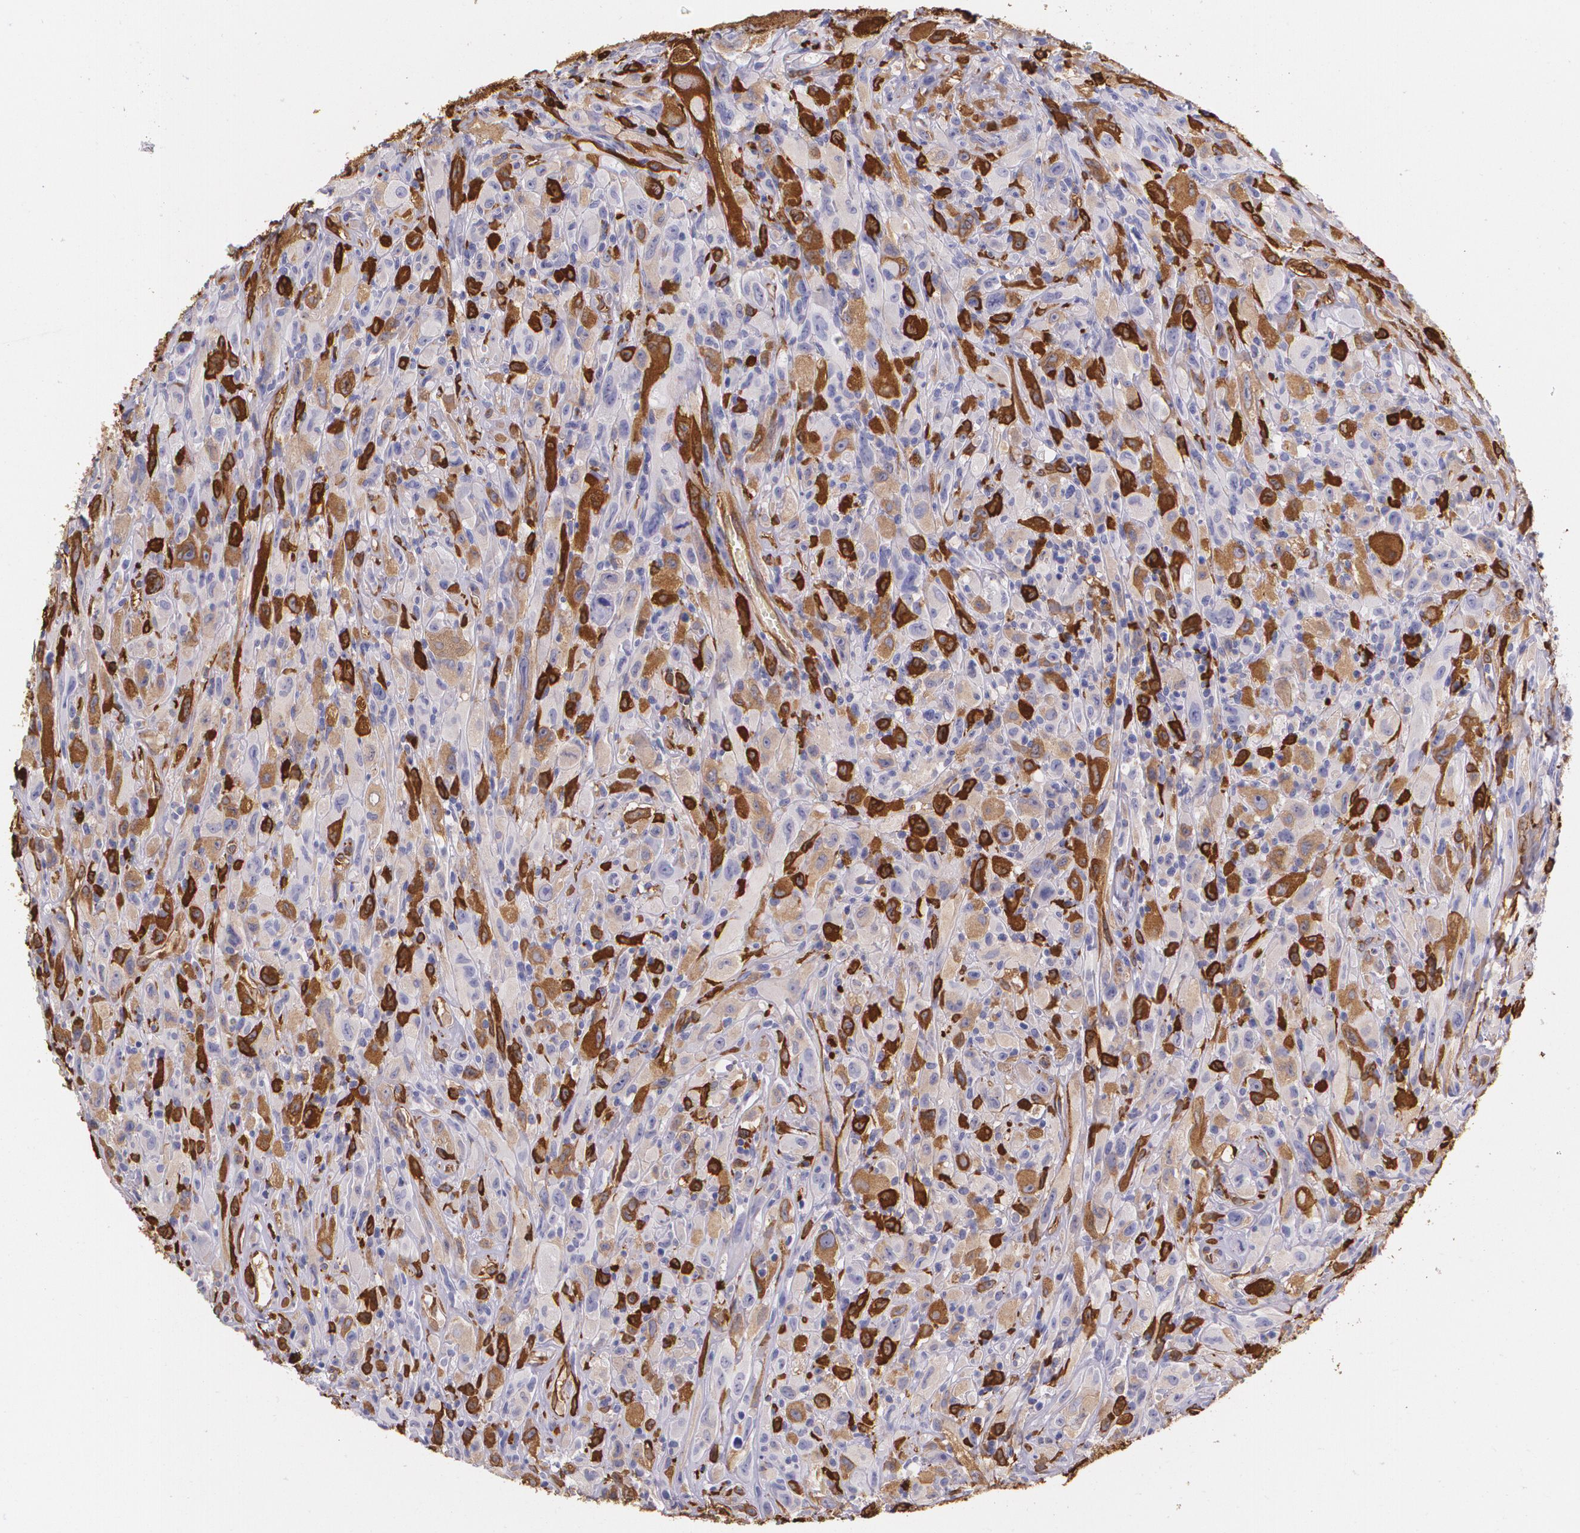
{"staining": {"intensity": "moderate", "quantity": "<25%", "location": "cytoplasmic/membranous"}, "tissue": "glioma", "cell_type": "Tumor cells", "image_type": "cancer", "snomed": [{"axis": "morphology", "description": "Glioma, malignant, High grade"}, {"axis": "topography", "description": "Brain"}], "caption": "Glioma stained with a brown dye demonstrates moderate cytoplasmic/membranous positive expression in about <25% of tumor cells.", "gene": "MMP2", "patient": {"sex": "male", "age": 48}}